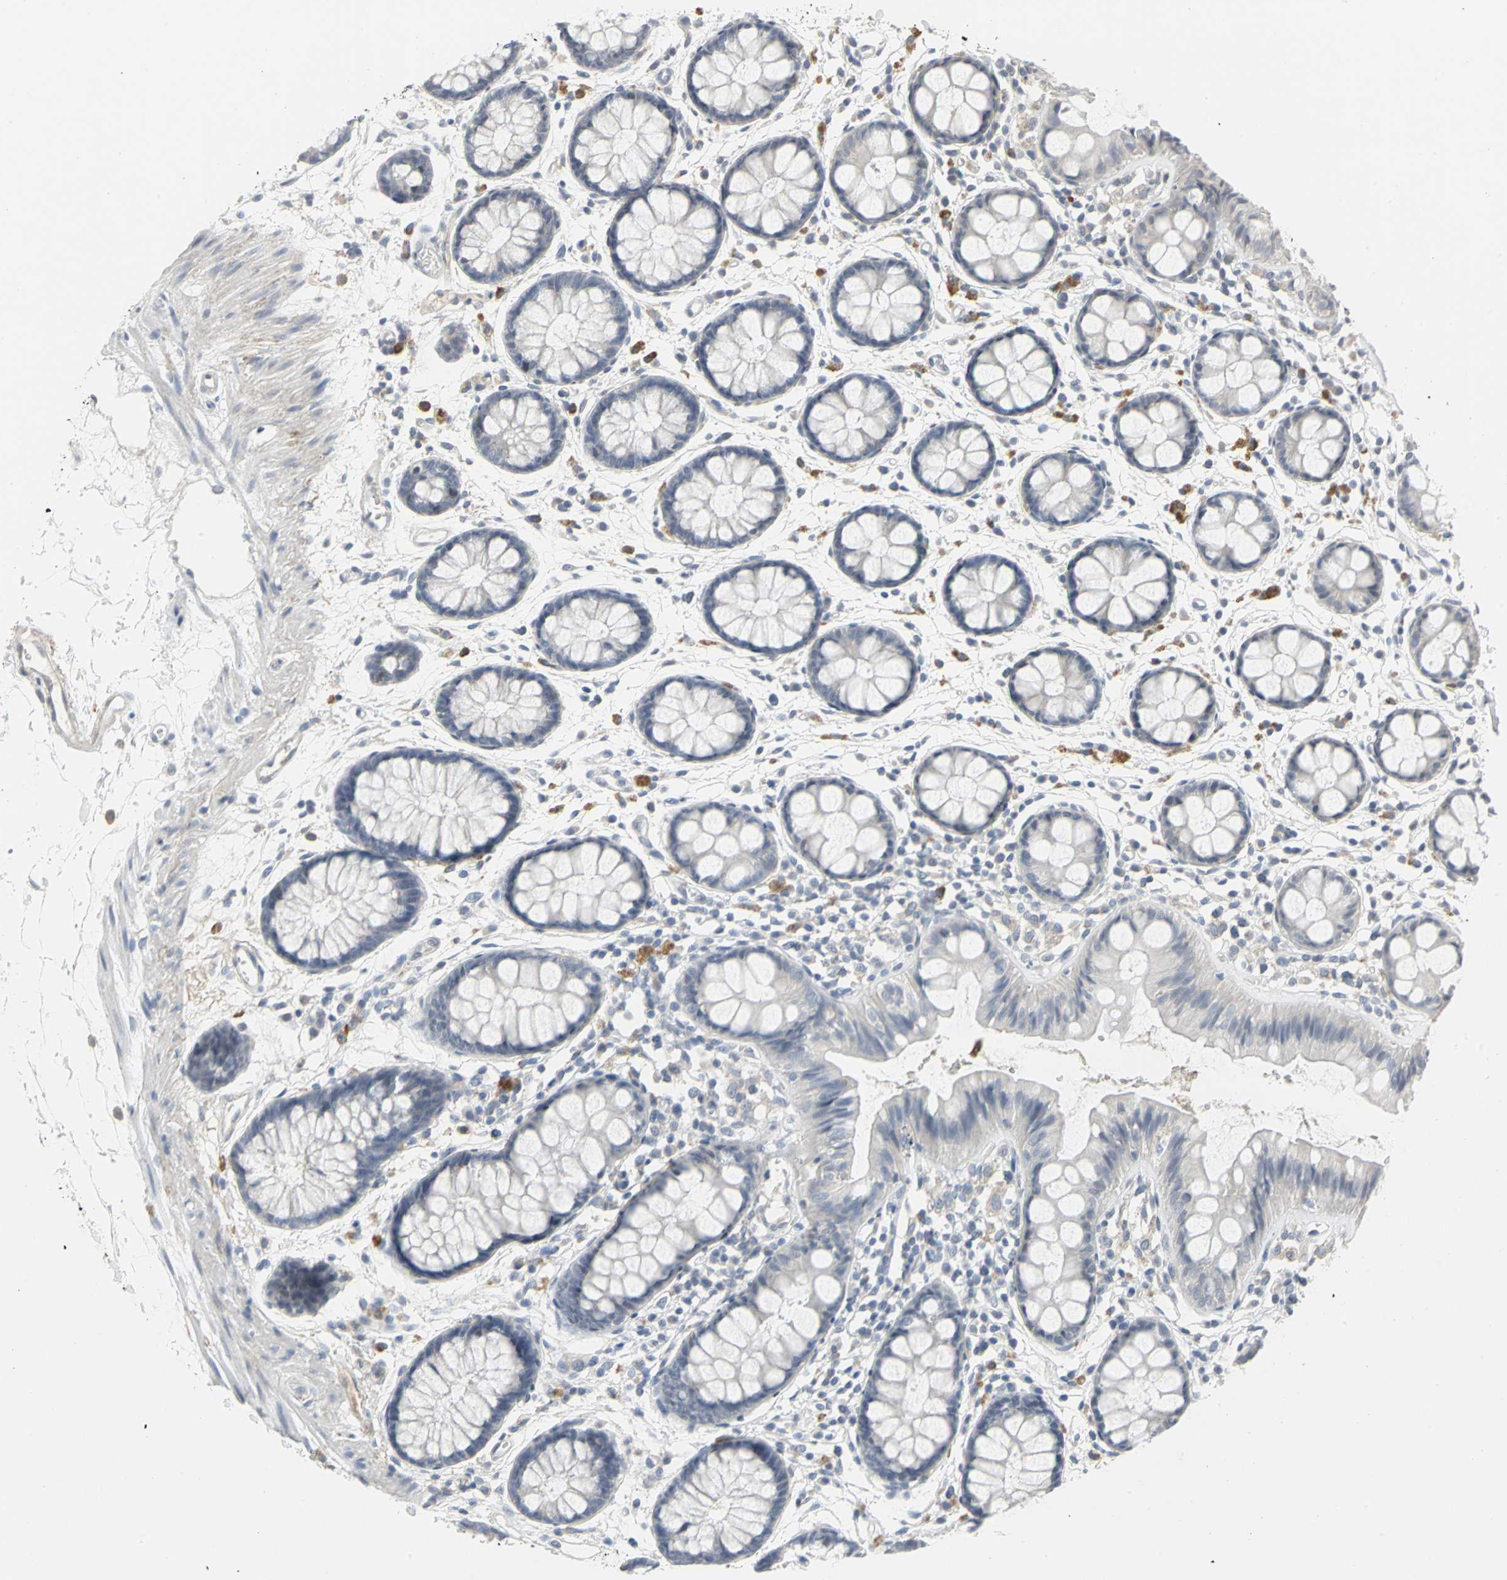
{"staining": {"intensity": "negative", "quantity": "none", "location": "none"}, "tissue": "rectum", "cell_type": "Glandular cells", "image_type": "normal", "snomed": [{"axis": "morphology", "description": "Normal tissue, NOS"}, {"axis": "topography", "description": "Rectum"}], "caption": "Human rectum stained for a protein using IHC shows no positivity in glandular cells.", "gene": "ZIC1", "patient": {"sex": "female", "age": 66}}